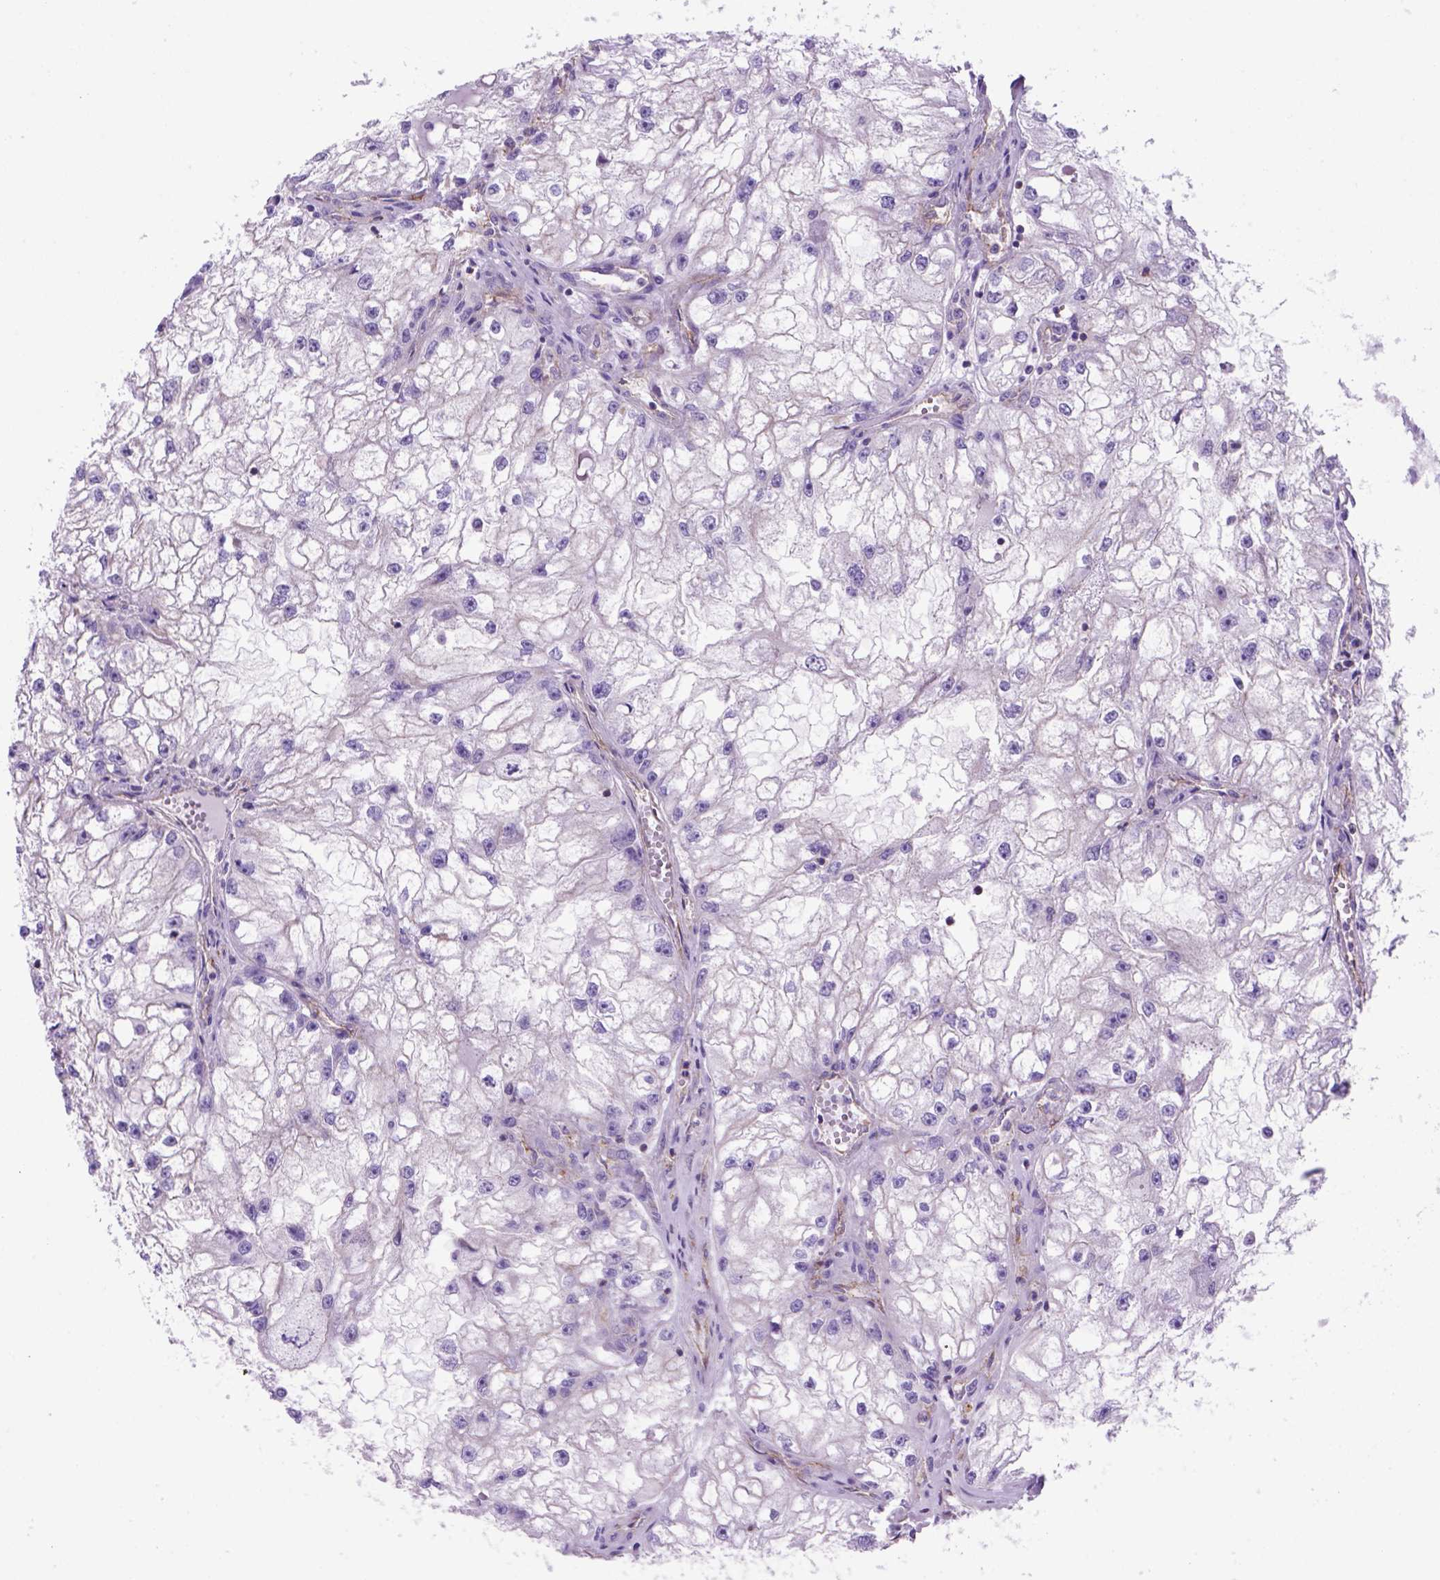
{"staining": {"intensity": "moderate", "quantity": "<25%", "location": "cytoplasmic/membranous"}, "tissue": "renal cancer", "cell_type": "Tumor cells", "image_type": "cancer", "snomed": [{"axis": "morphology", "description": "Adenocarcinoma, NOS"}, {"axis": "topography", "description": "Kidney"}], "caption": "A micrograph of renal cancer (adenocarcinoma) stained for a protein demonstrates moderate cytoplasmic/membranous brown staining in tumor cells.", "gene": "PEX12", "patient": {"sex": "male", "age": 59}}